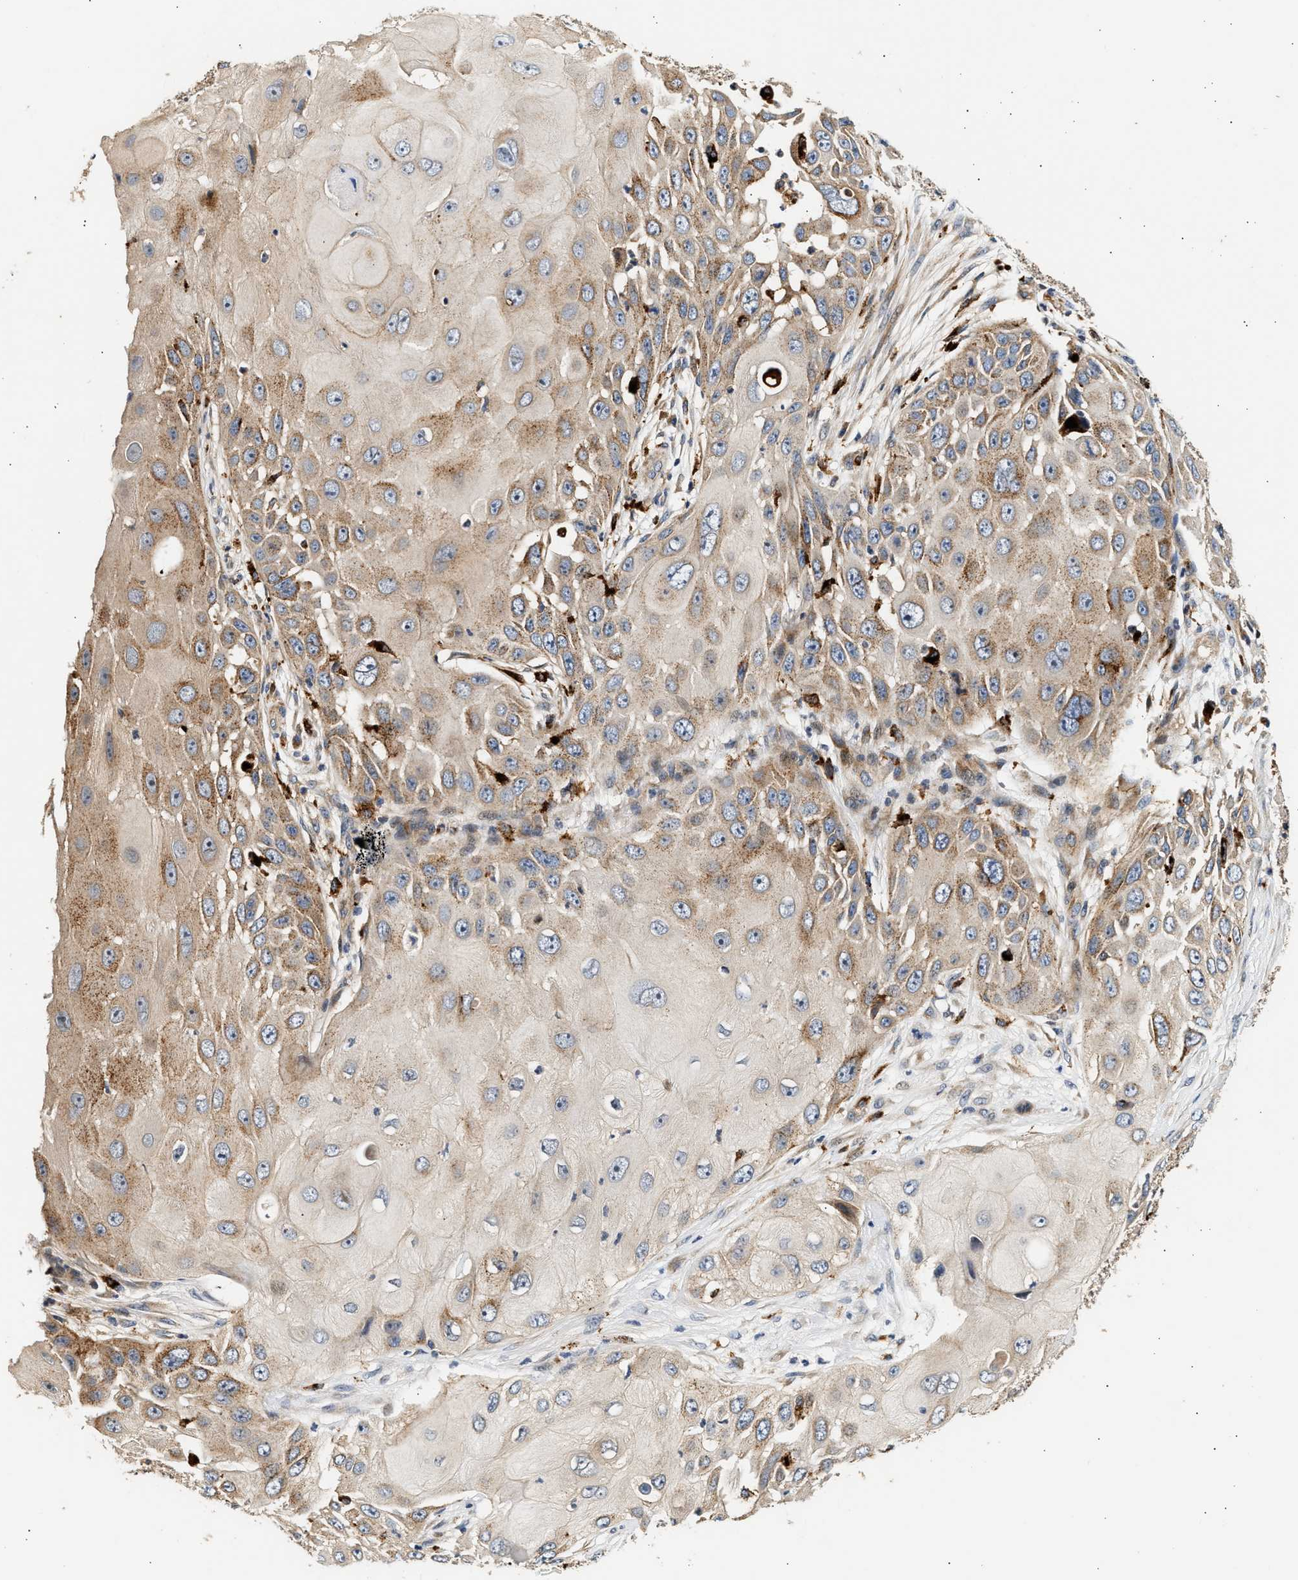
{"staining": {"intensity": "moderate", "quantity": ">75%", "location": "cytoplasmic/membranous"}, "tissue": "skin cancer", "cell_type": "Tumor cells", "image_type": "cancer", "snomed": [{"axis": "morphology", "description": "Squamous cell carcinoma, NOS"}, {"axis": "topography", "description": "Skin"}], "caption": "Protein expression analysis of human skin cancer (squamous cell carcinoma) reveals moderate cytoplasmic/membranous staining in about >75% of tumor cells. Using DAB (brown) and hematoxylin (blue) stains, captured at high magnification using brightfield microscopy.", "gene": "PLD3", "patient": {"sex": "female", "age": 44}}